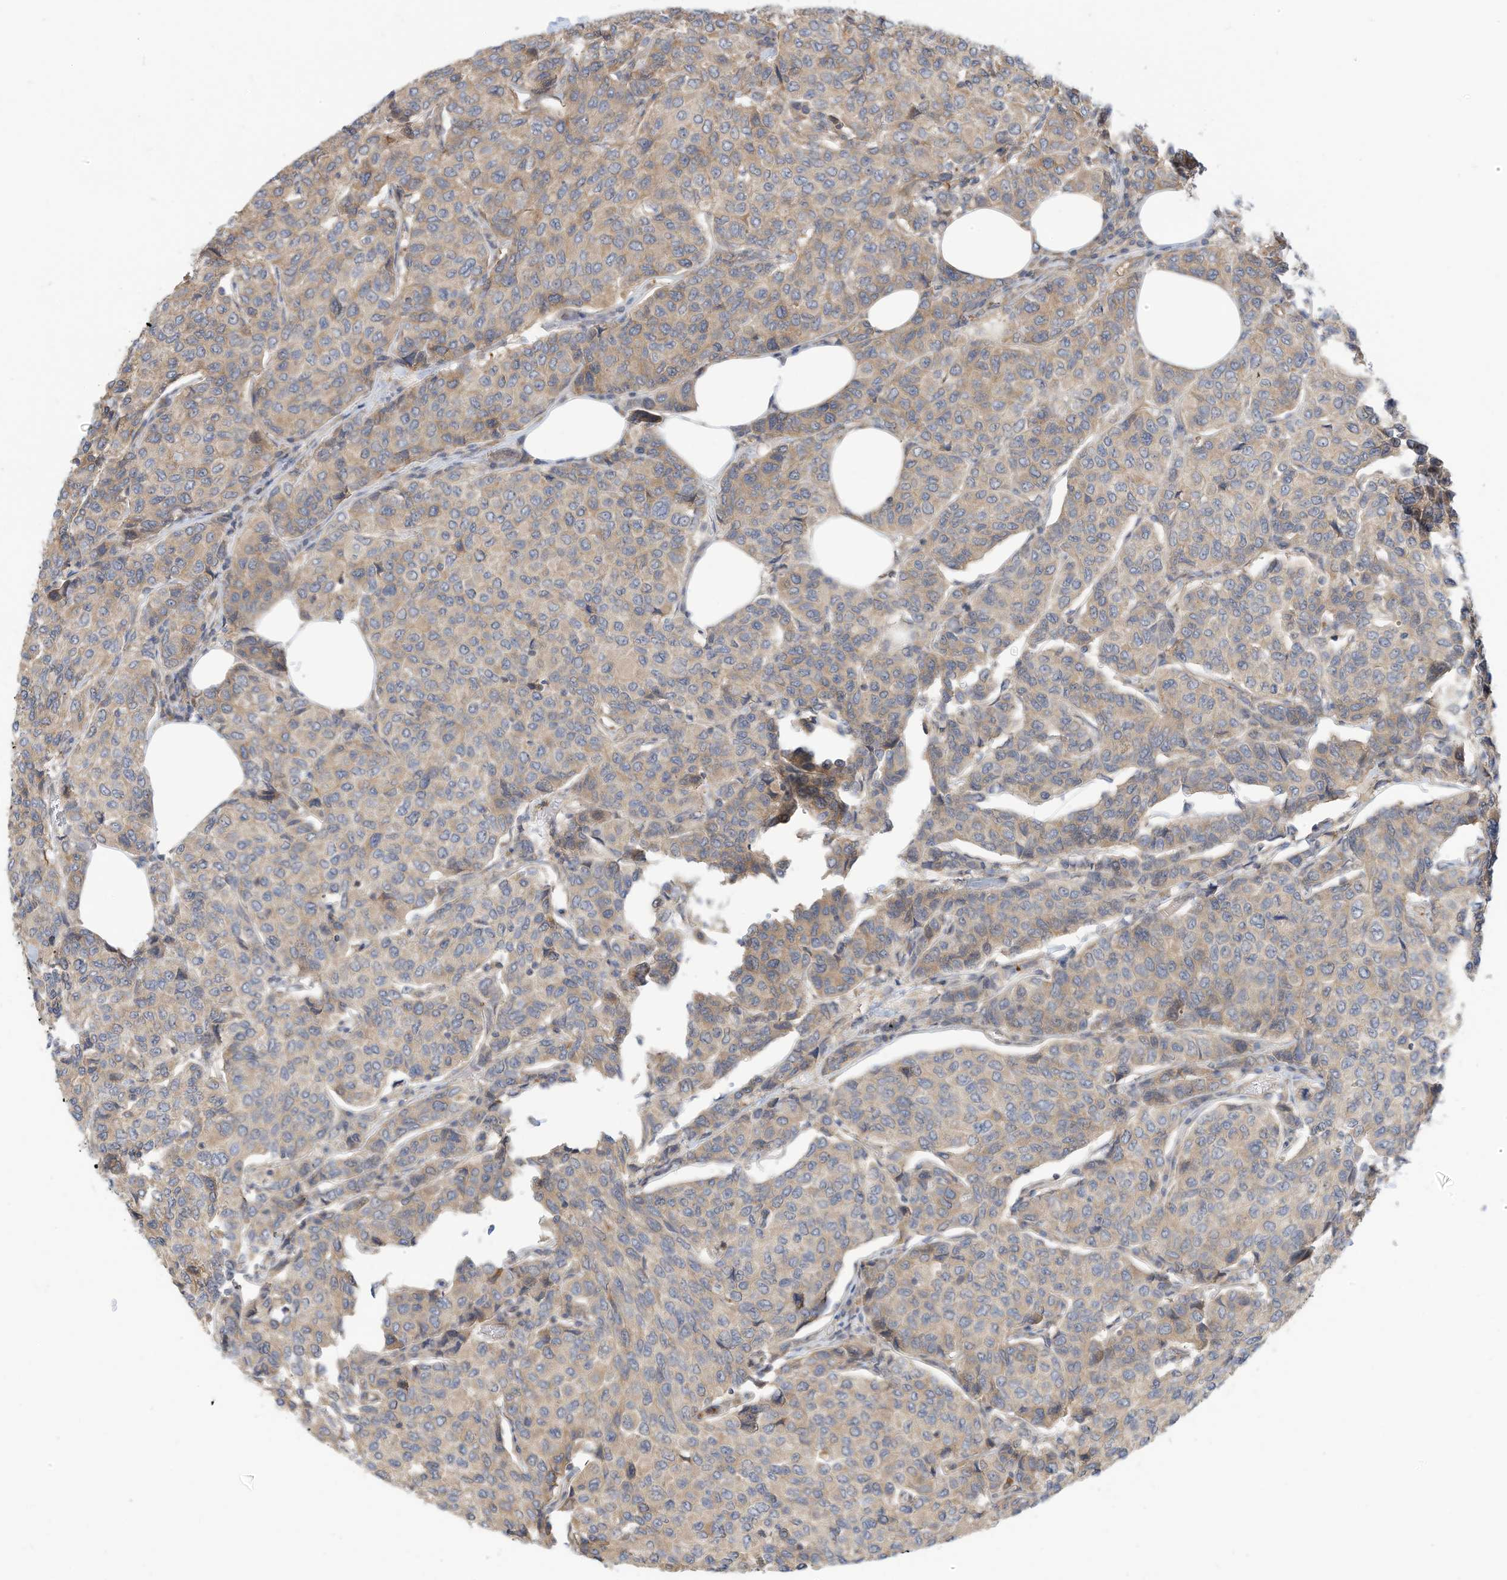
{"staining": {"intensity": "weak", "quantity": "25%-75%", "location": "cytoplasmic/membranous"}, "tissue": "breast cancer", "cell_type": "Tumor cells", "image_type": "cancer", "snomed": [{"axis": "morphology", "description": "Duct carcinoma"}, {"axis": "topography", "description": "Breast"}], "caption": "Immunohistochemical staining of infiltrating ductal carcinoma (breast) displays low levels of weak cytoplasmic/membranous expression in approximately 25%-75% of tumor cells. (Stains: DAB (3,3'-diaminobenzidine) in brown, nuclei in blue, Microscopy: brightfield microscopy at high magnification).", "gene": "OFD1", "patient": {"sex": "female", "age": 55}}